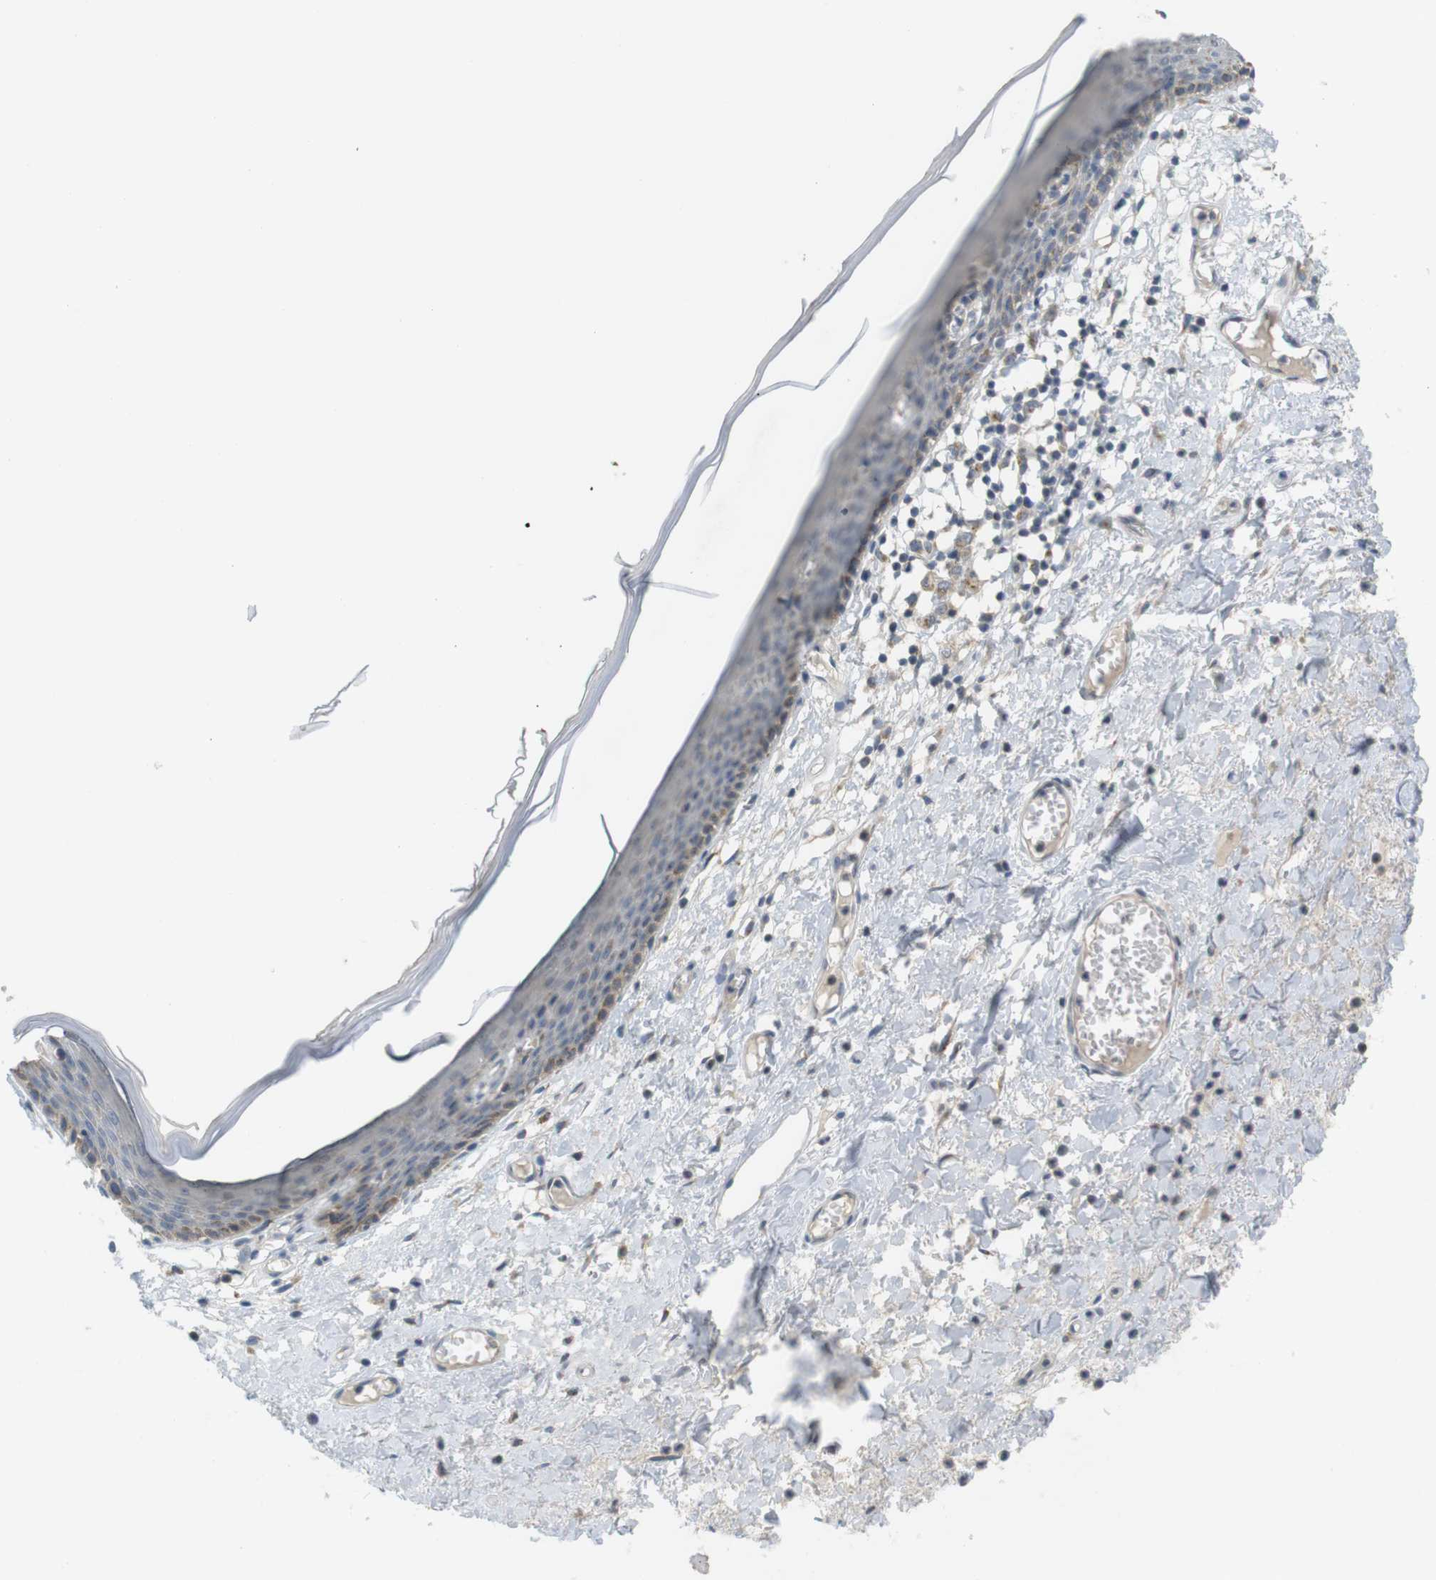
{"staining": {"intensity": "weak", "quantity": "<25%", "location": "cytoplasmic/membranous"}, "tissue": "skin", "cell_type": "Epidermal cells", "image_type": "normal", "snomed": [{"axis": "morphology", "description": "Normal tissue, NOS"}, {"axis": "topography", "description": "Vulva"}], "caption": "DAB (3,3'-diaminobenzidine) immunohistochemical staining of benign skin demonstrates no significant staining in epidermal cells. (Immunohistochemistry, brightfield microscopy, high magnification).", "gene": "YIPF3", "patient": {"sex": "female", "age": 54}}